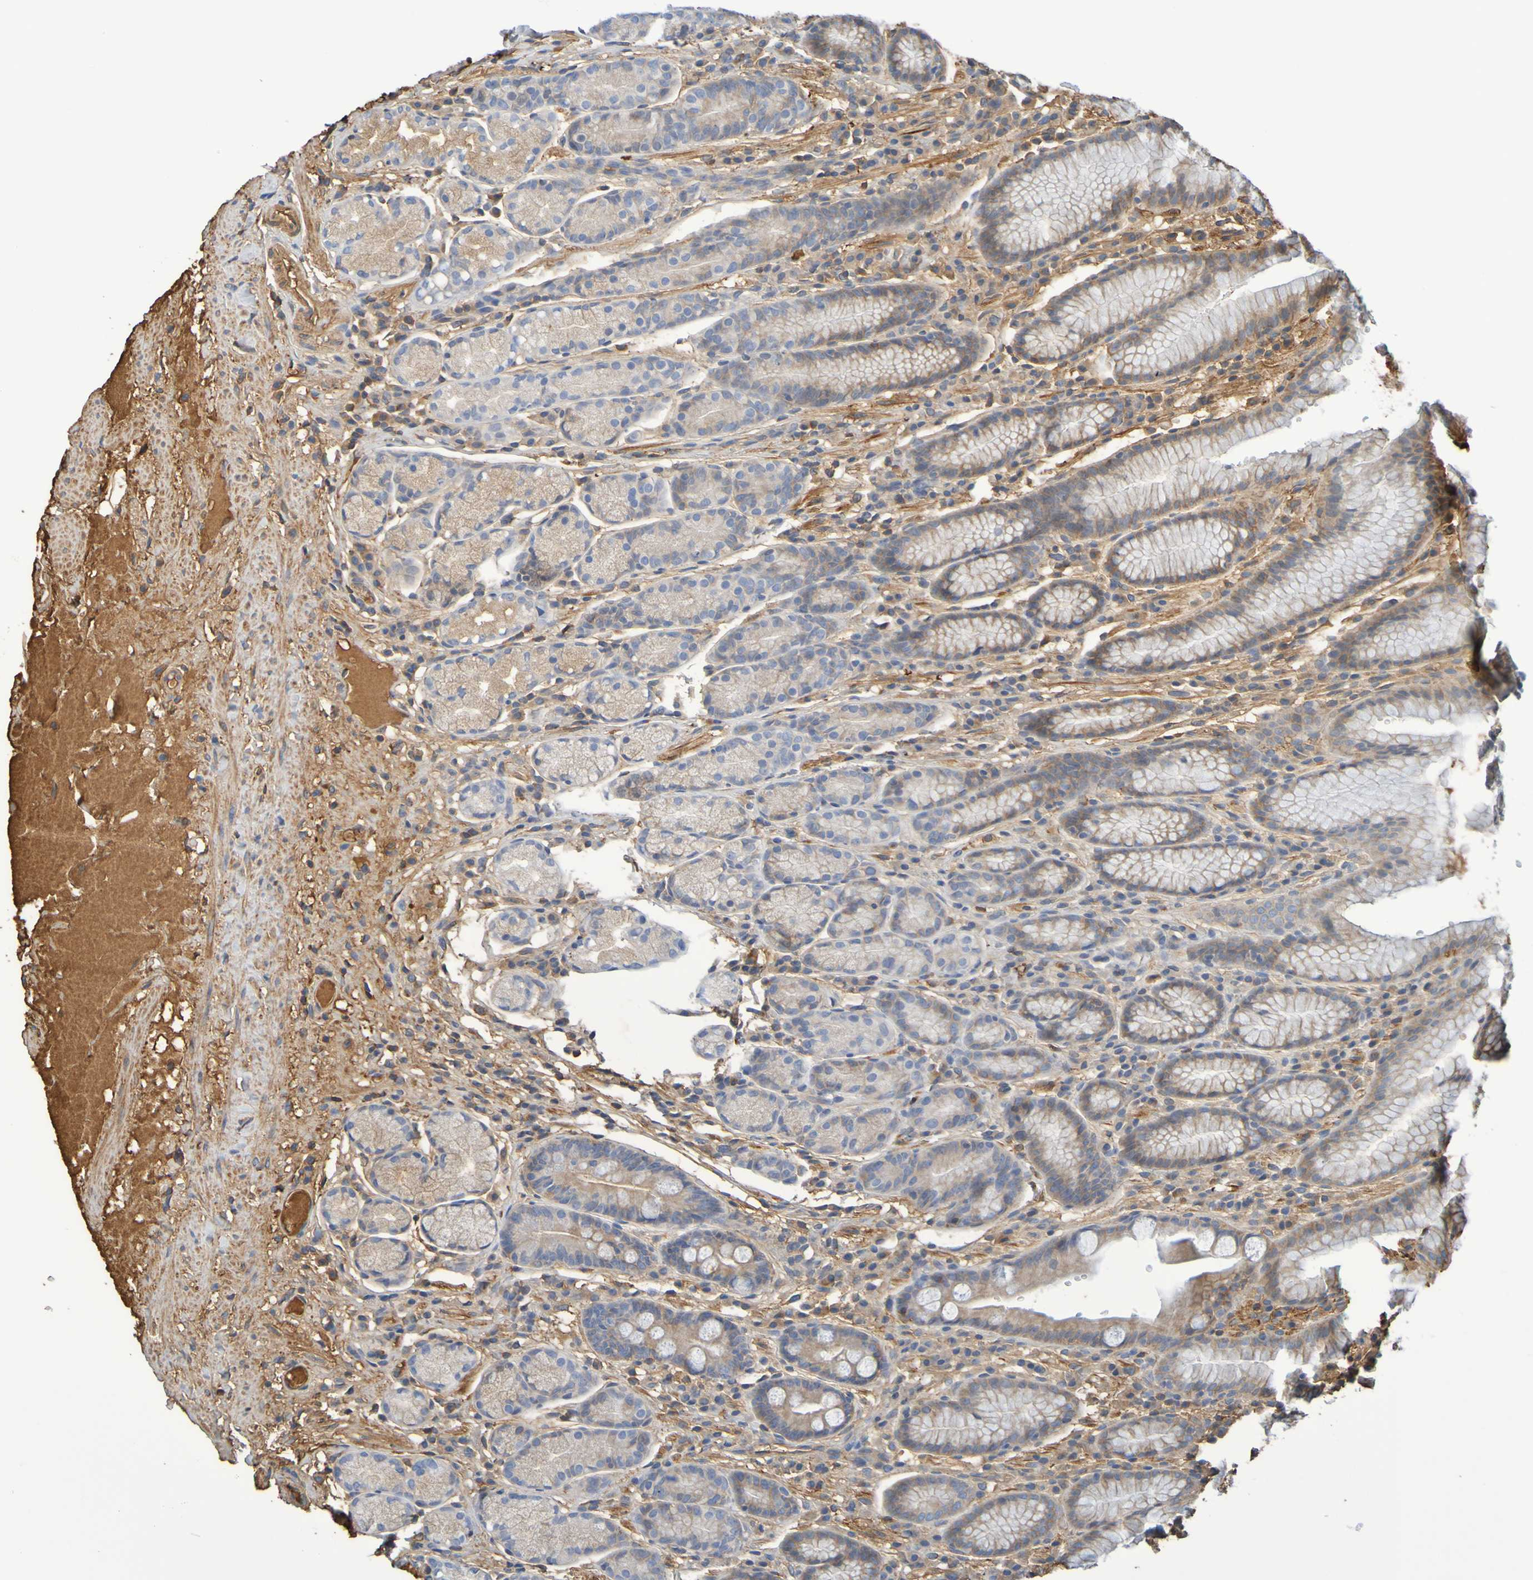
{"staining": {"intensity": "weak", "quantity": "<25%", "location": "cytoplasmic/membranous"}, "tissue": "stomach", "cell_type": "Glandular cells", "image_type": "normal", "snomed": [{"axis": "morphology", "description": "Normal tissue, NOS"}, {"axis": "topography", "description": "Stomach, lower"}], "caption": "Immunohistochemistry (IHC) image of normal stomach: human stomach stained with DAB (3,3'-diaminobenzidine) exhibits no significant protein positivity in glandular cells.", "gene": "GAB3", "patient": {"sex": "male", "age": 52}}